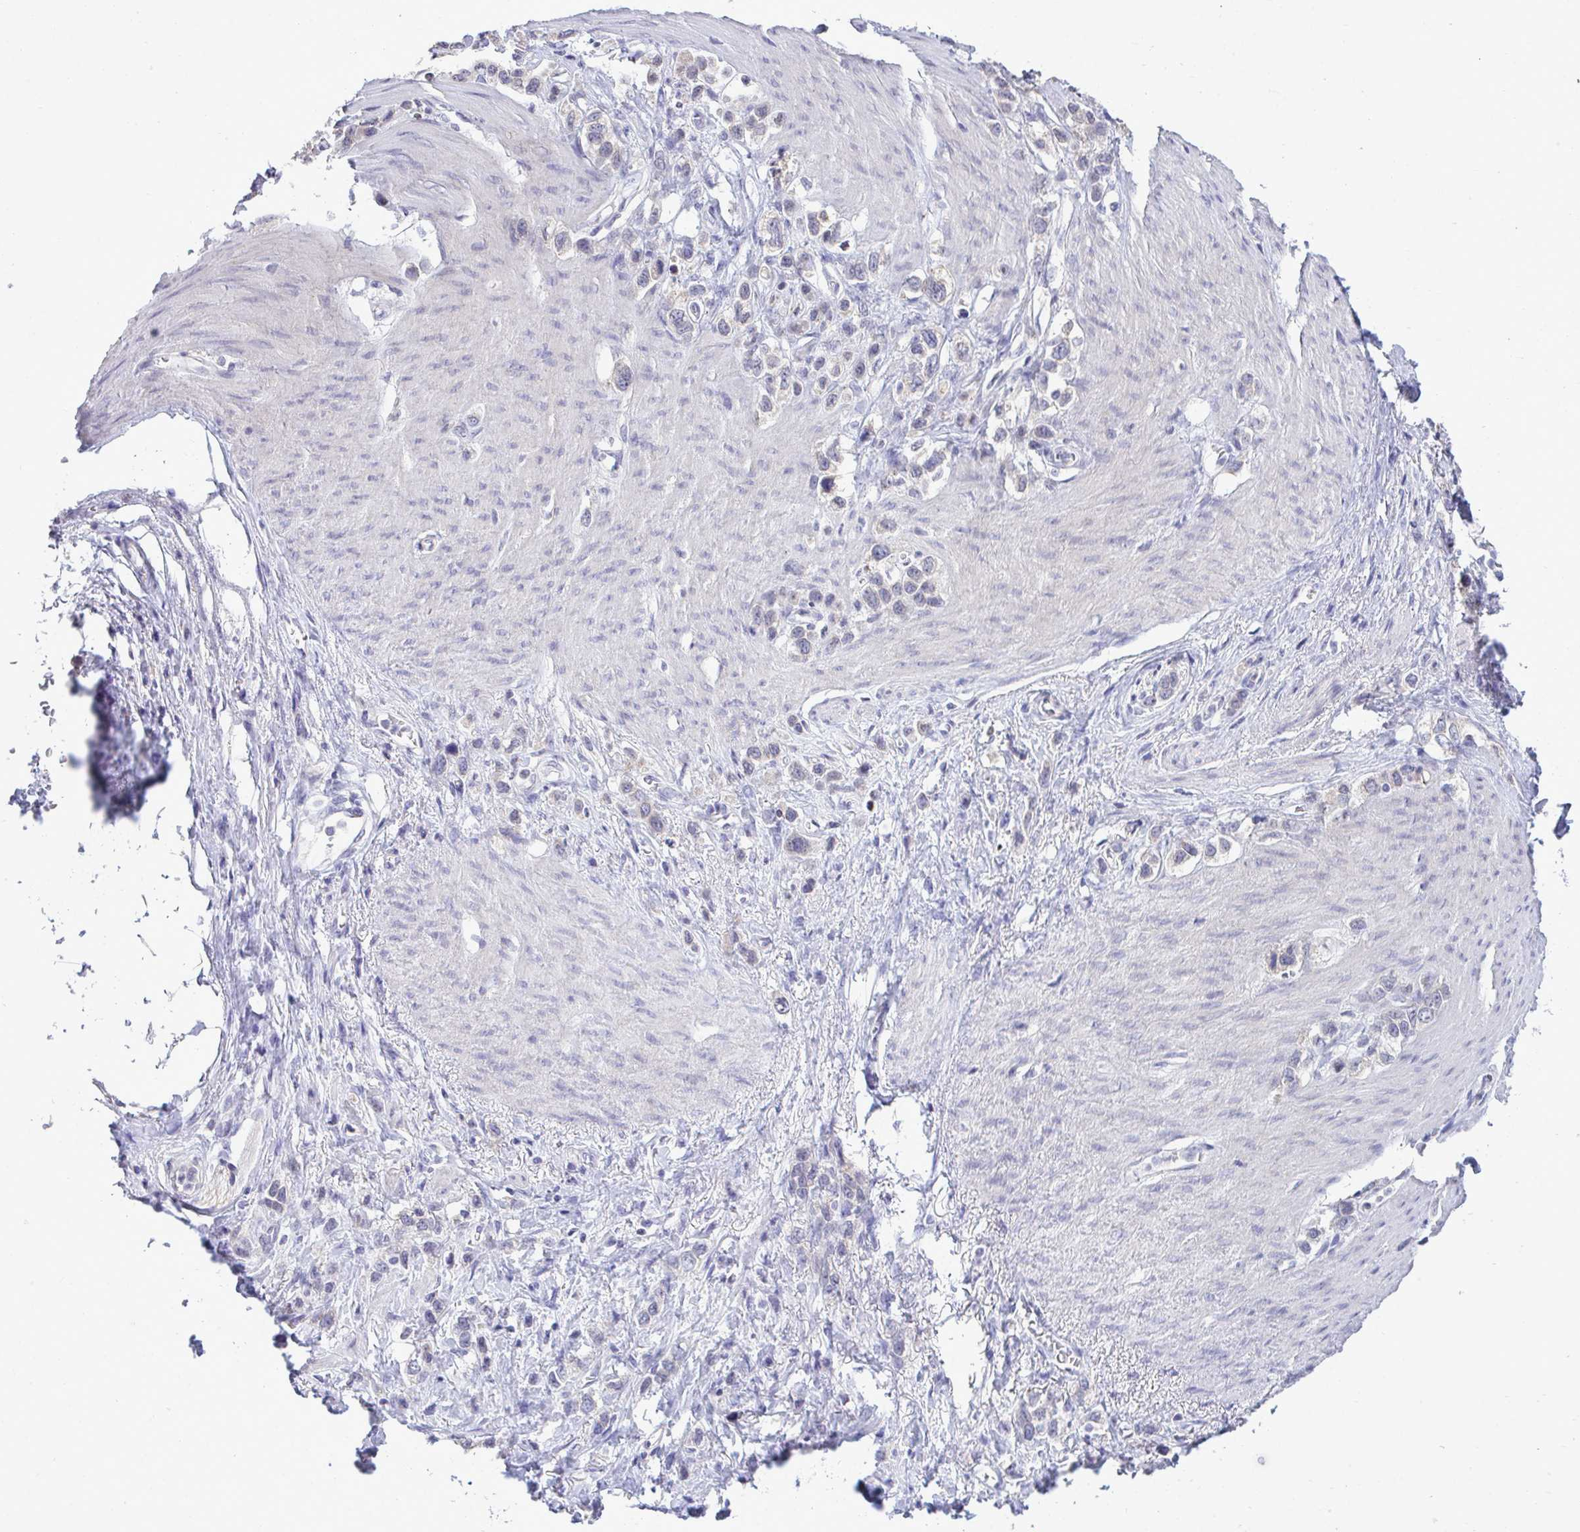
{"staining": {"intensity": "negative", "quantity": "none", "location": "none"}, "tissue": "stomach cancer", "cell_type": "Tumor cells", "image_type": "cancer", "snomed": [{"axis": "morphology", "description": "Adenocarcinoma, NOS"}, {"axis": "topography", "description": "Stomach"}], "caption": "The histopathology image exhibits no significant positivity in tumor cells of stomach cancer. (DAB immunohistochemistry (IHC), high magnification).", "gene": "PIGK", "patient": {"sex": "female", "age": 65}}